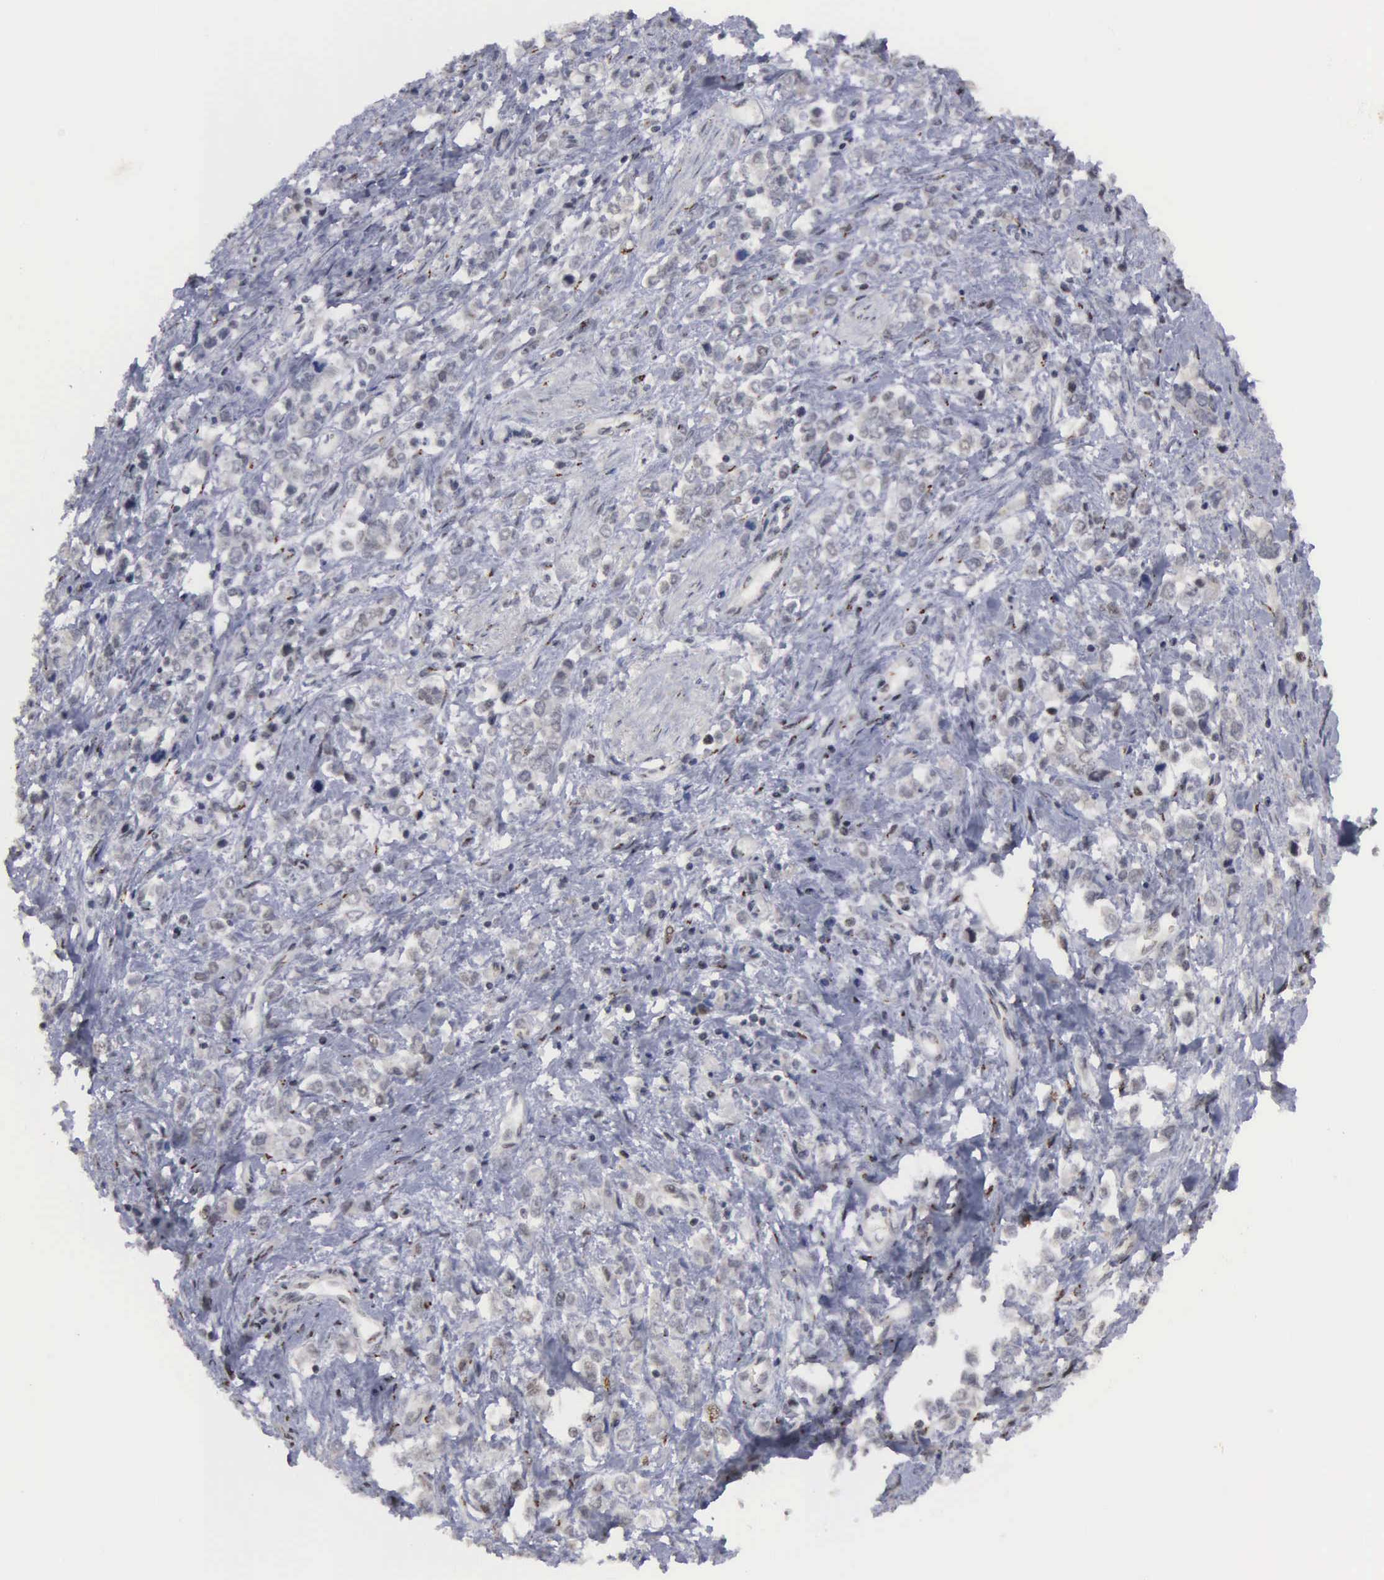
{"staining": {"intensity": "weak", "quantity": "25%-75%", "location": "cytoplasmic/membranous"}, "tissue": "stomach cancer", "cell_type": "Tumor cells", "image_type": "cancer", "snomed": [{"axis": "morphology", "description": "Adenocarcinoma, NOS"}, {"axis": "topography", "description": "Stomach, upper"}], "caption": "Human stomach adenocarcinoma stained with a brown dye demonstrates weak cytoplasmic/membranous positive expression in approximately 25%-75% of tumor cells.", "gene": "GTF2A1", "patient": {"sex": "male", "age": 76}}